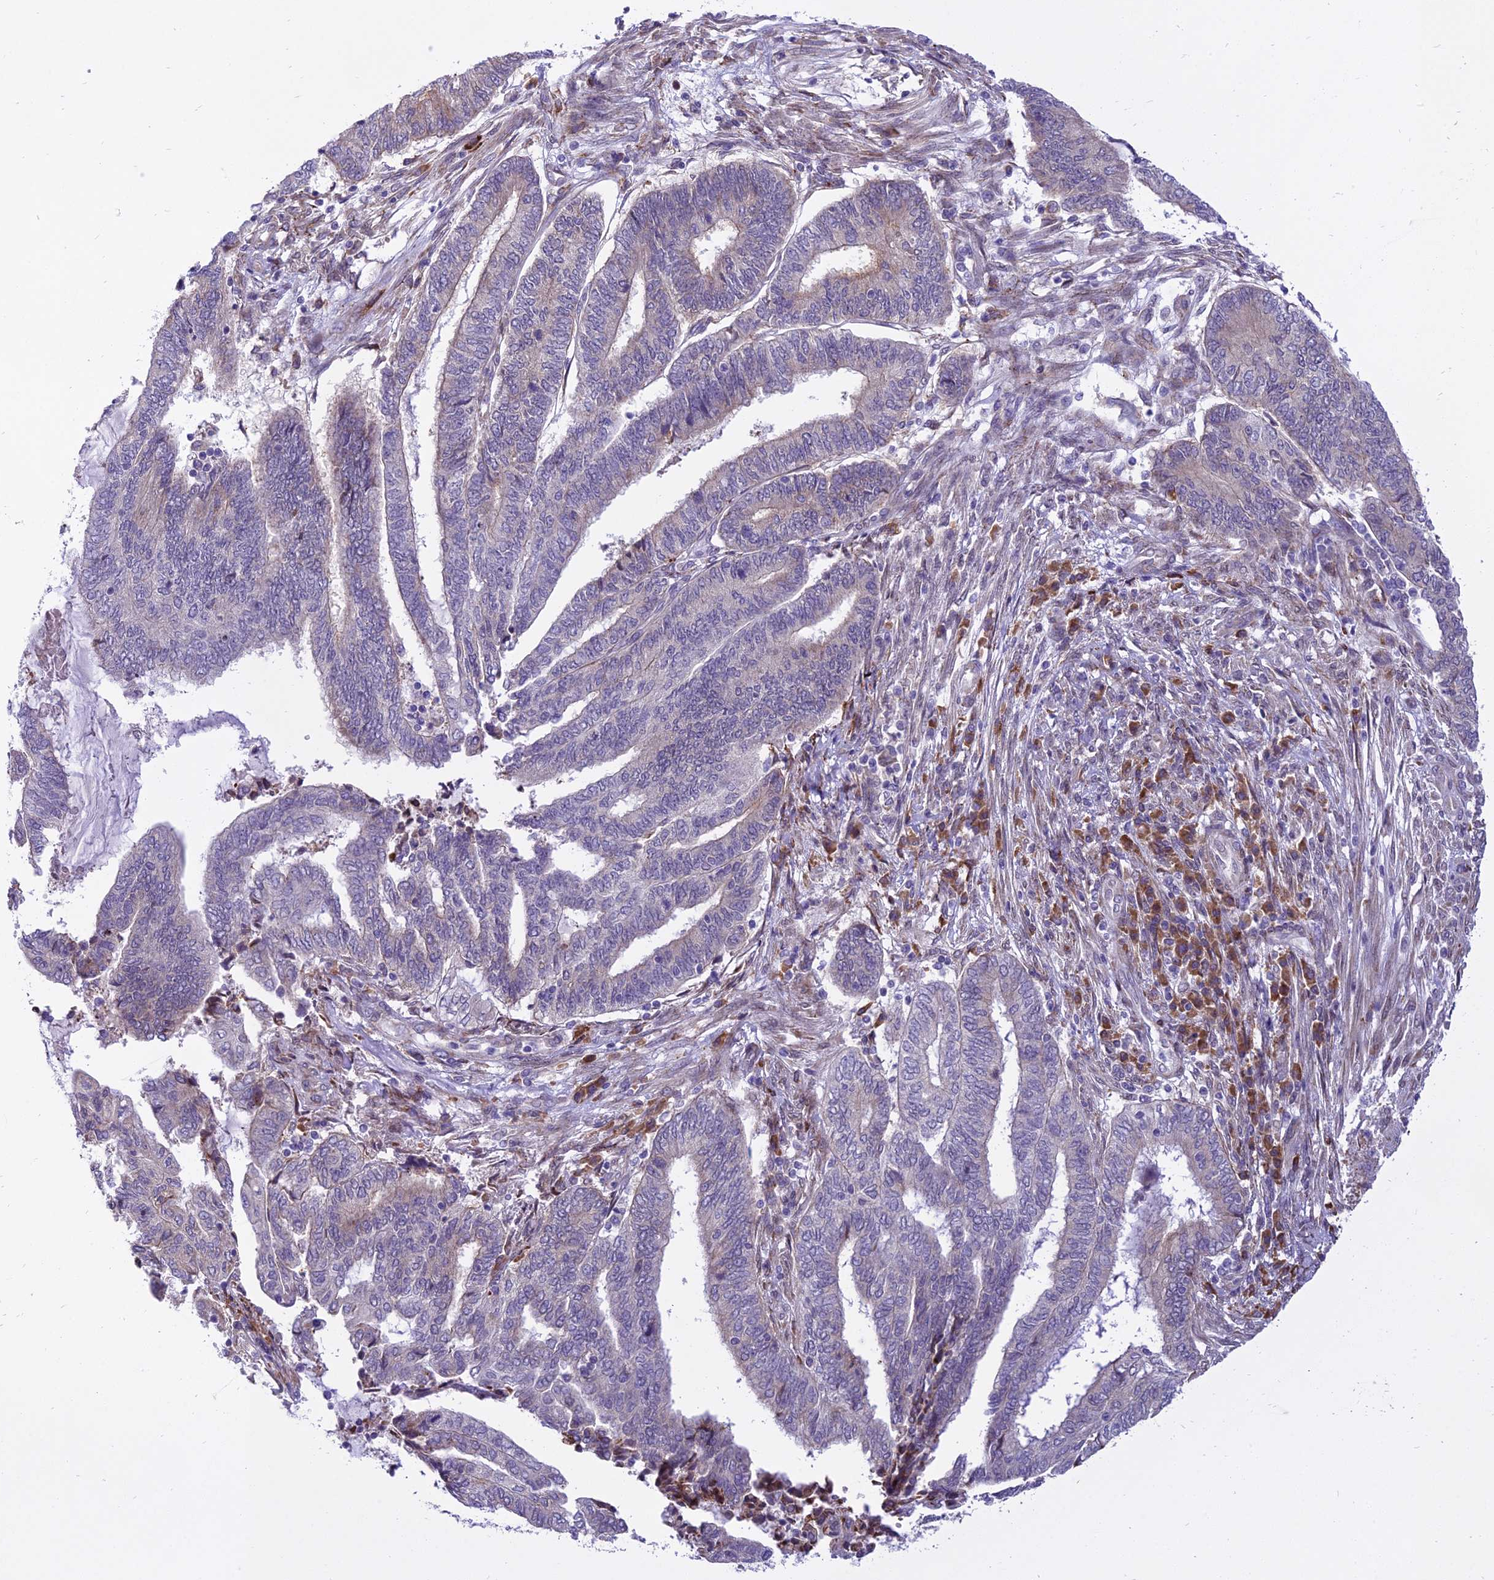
{"staining": {"intensity": "negative", "quantity": "none", "location": "none"}, "tissue": "endometrial cancer", "cell_type": "Tumor cells", "image_type": "cancer", "snomed": [{"axis": "morphology", "description": "Adenocarcinoma, NOS"}, {"axis": "topography", "description": "Uterus"}, {"axis": "topography", "description": "Endometrium"}], "caption": "High magnification brightfield microscopy of endometrial adenocarcinoma stained with DAB (3,3'-diaminobenzidine) (brown) and counterstained with hematoxylin (blue): tumor cells show no significant expression.", "gene": "NEURL2", "patient": {"sex": "female", "age": 70}}